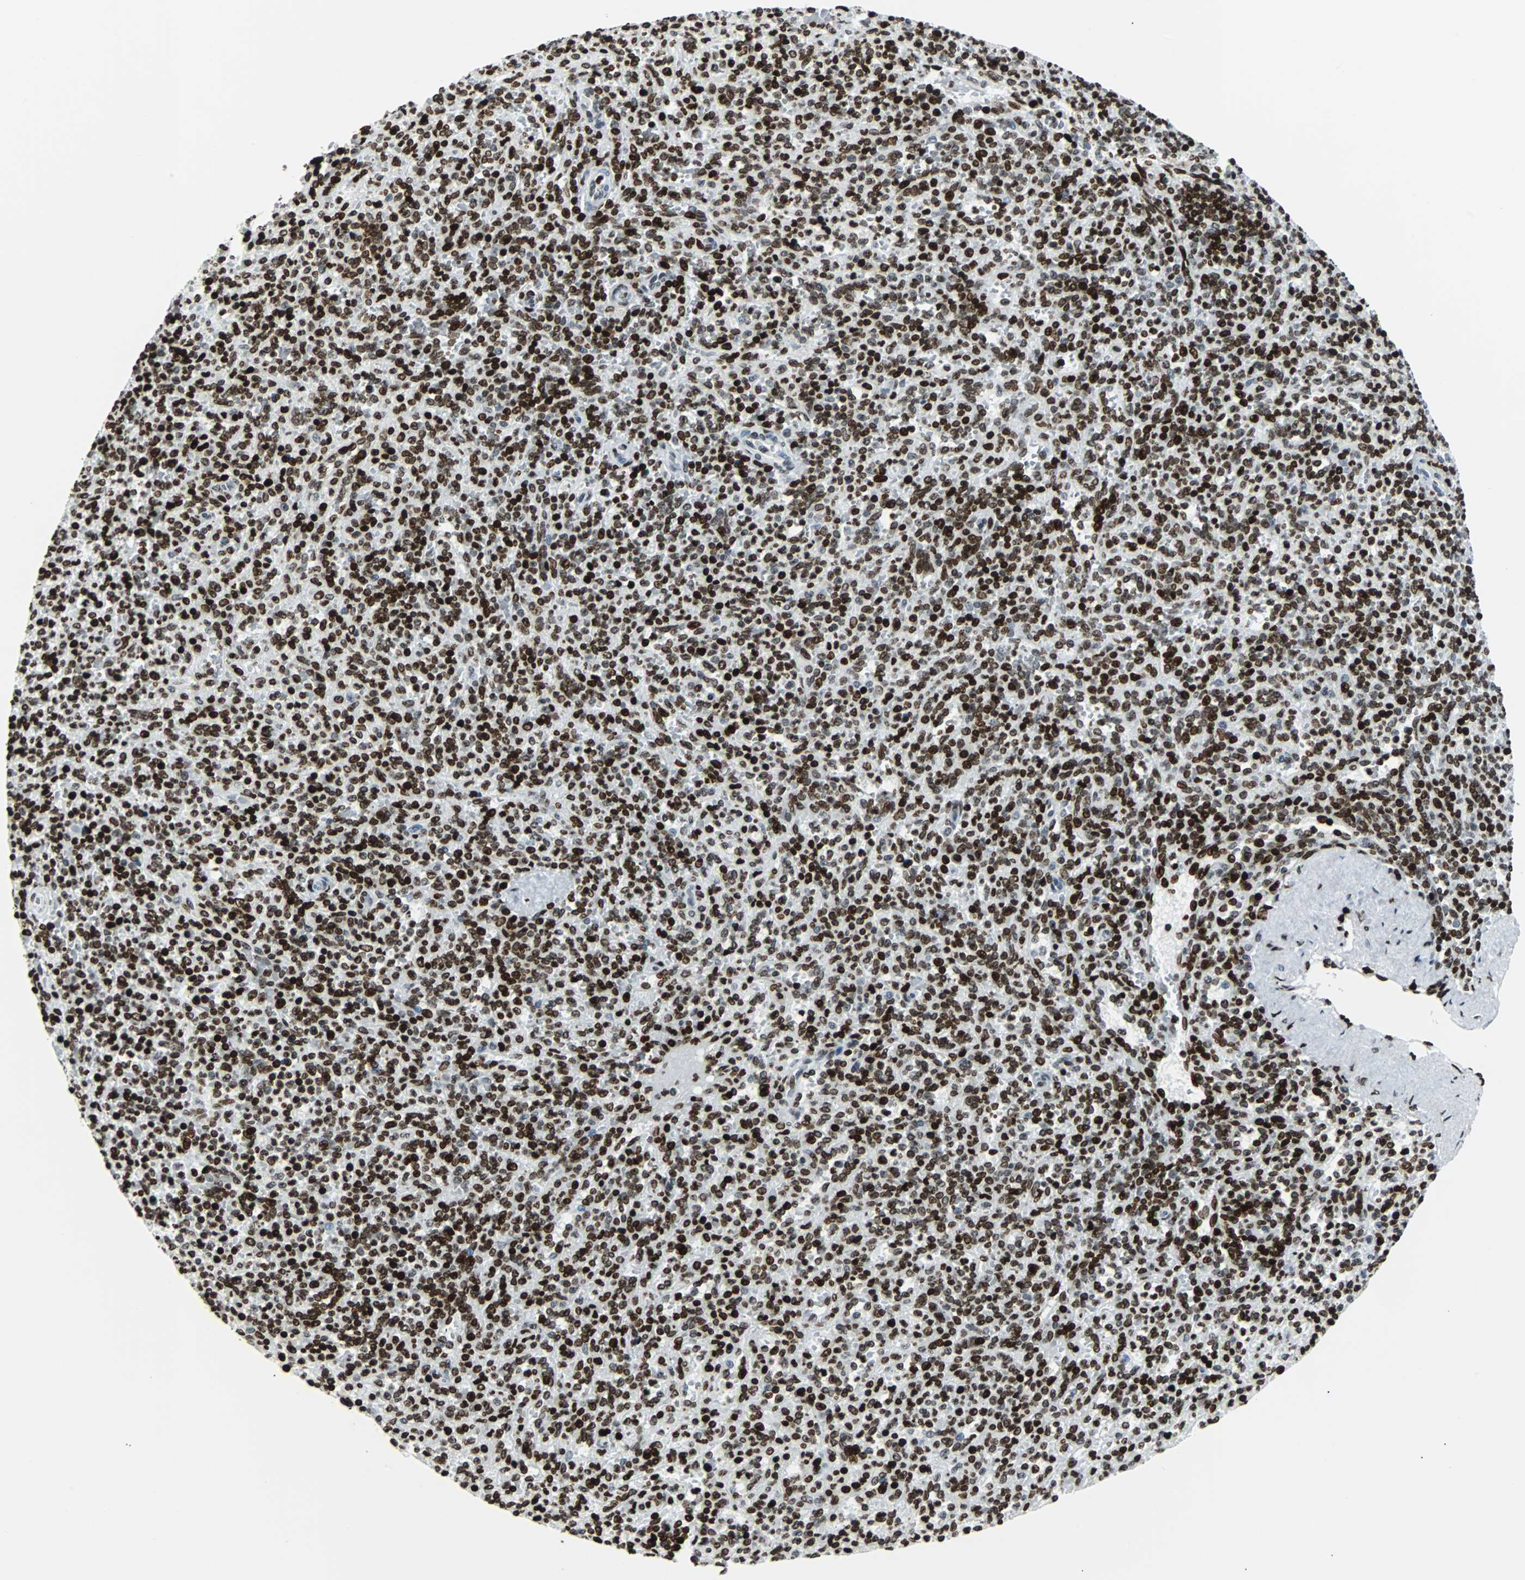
{"staining": {"intensity": "strong", "quantity": ">75%", "location": "nuclear"}, "tissue": "spleen", "cell_type": "Cells in red pulp", "image_type": "normal", "snomed": [{"axis": "morphology", "description": "Normal tissue, NOS"}, {"axis": "topography", "description": "Spleen"}], "caption": "Protein expression analysis of normal spleen demonstrates strong nuclear staining in approximately >75% of cells in red pulp. (Stains: DAB (3,3'-diaminobenzidine) in brown, nuclei in blue, Microscopy: brightfield microscopy at high magnification).", "gene": "ZNF131", "patient": {"sex": "male", "age": 36}}